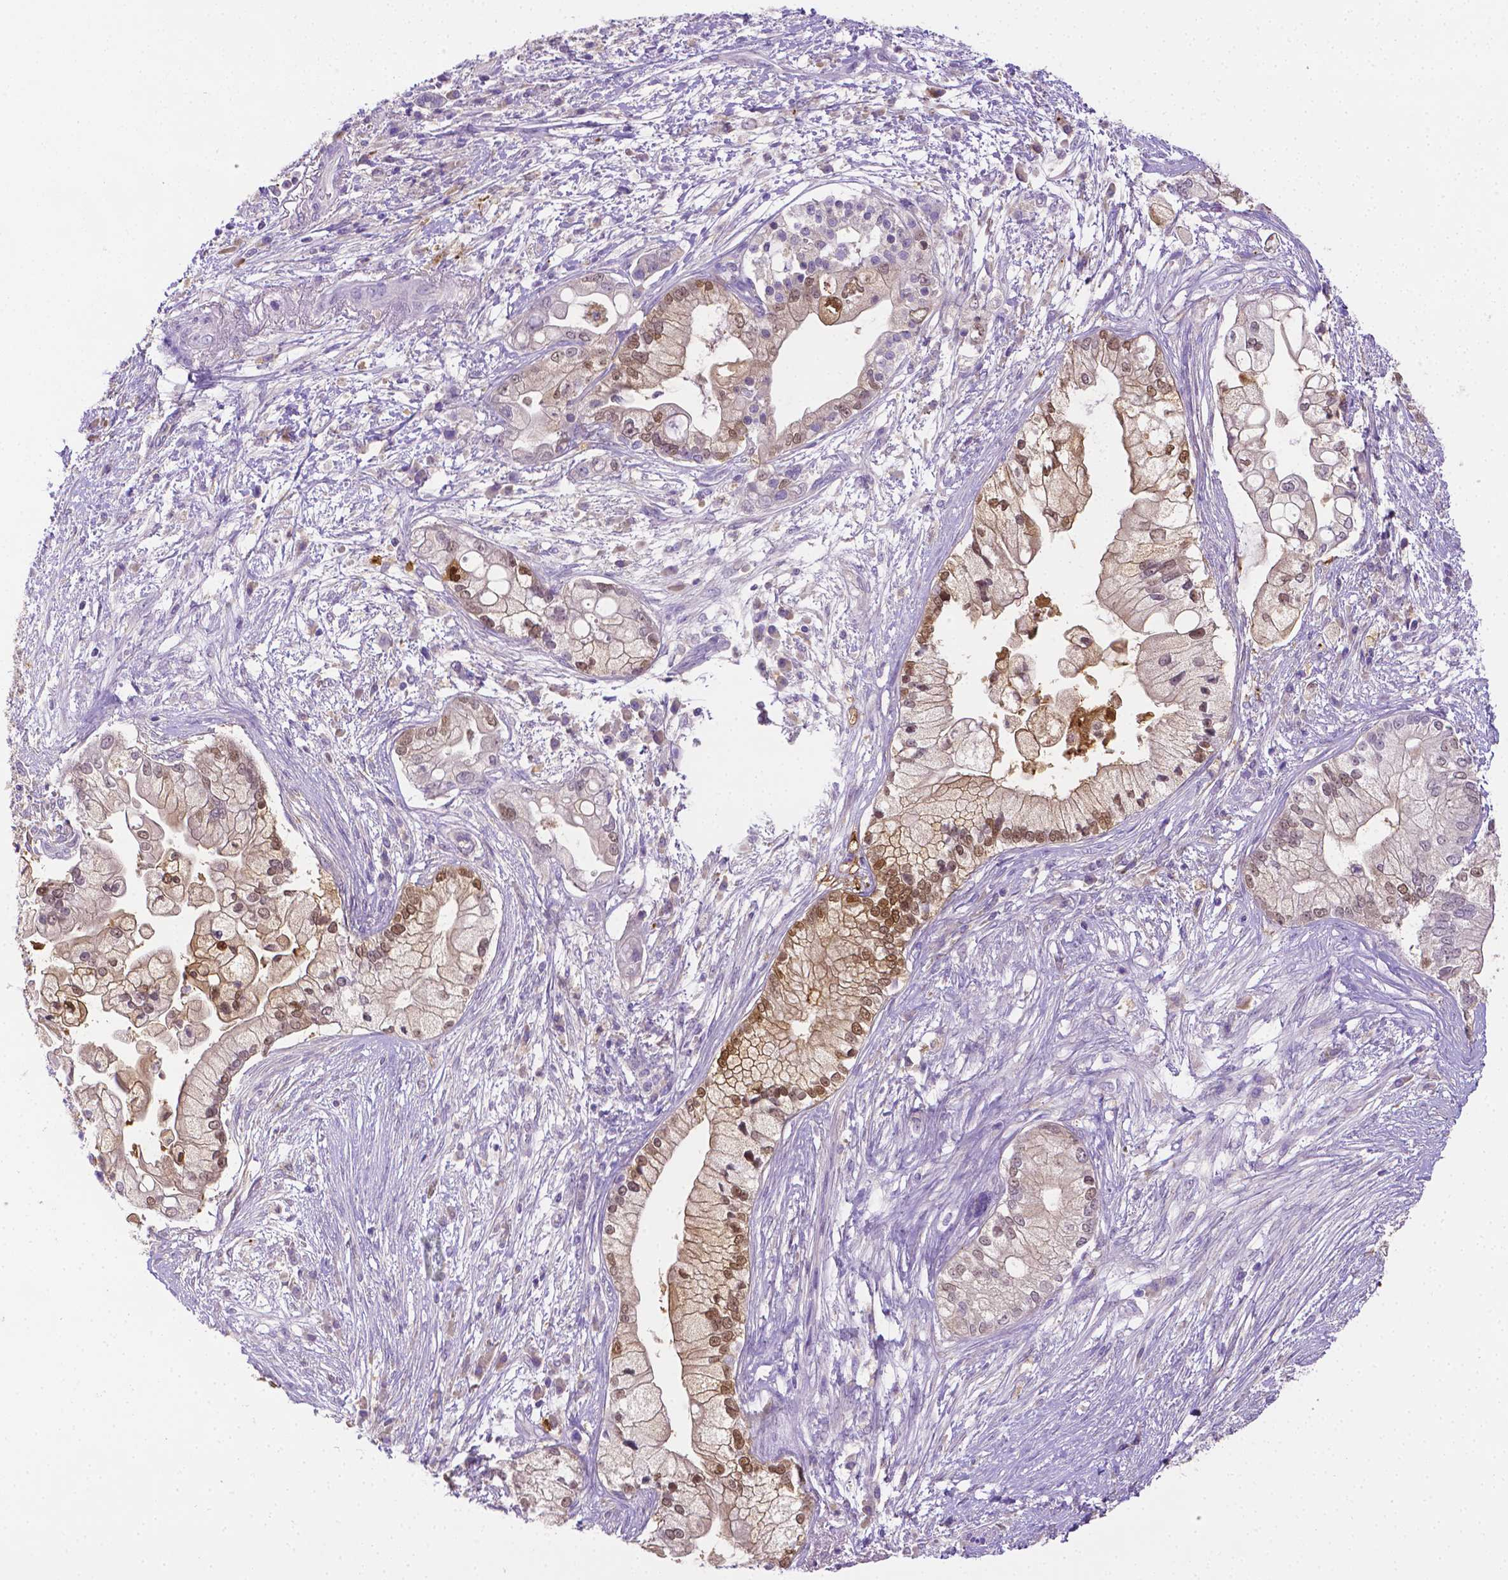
{"staining": {"intensity": "moderate", "quantity": "25%-75%", "location": "cytoplasmic/membranous,nuclear"}, "tissue": "pancreatic cancer", "cell_type": "Tumor cells", "image_type": "cancer", "snomed": [{"axis": "morphology", "description": "Adenocarcinoma, NOS"}, {"axis": "topography", "description": "Pancreas"}], "caption": "Adenocarcinoma (pancreatic) stained with a brown dye shows moderate cytoplasmic/membranous and nuclear positive positivity in approximately 25%-75% of tumor cells.", "gene": "NXPH2", "patient": {"sex": "female", "age": 69}}